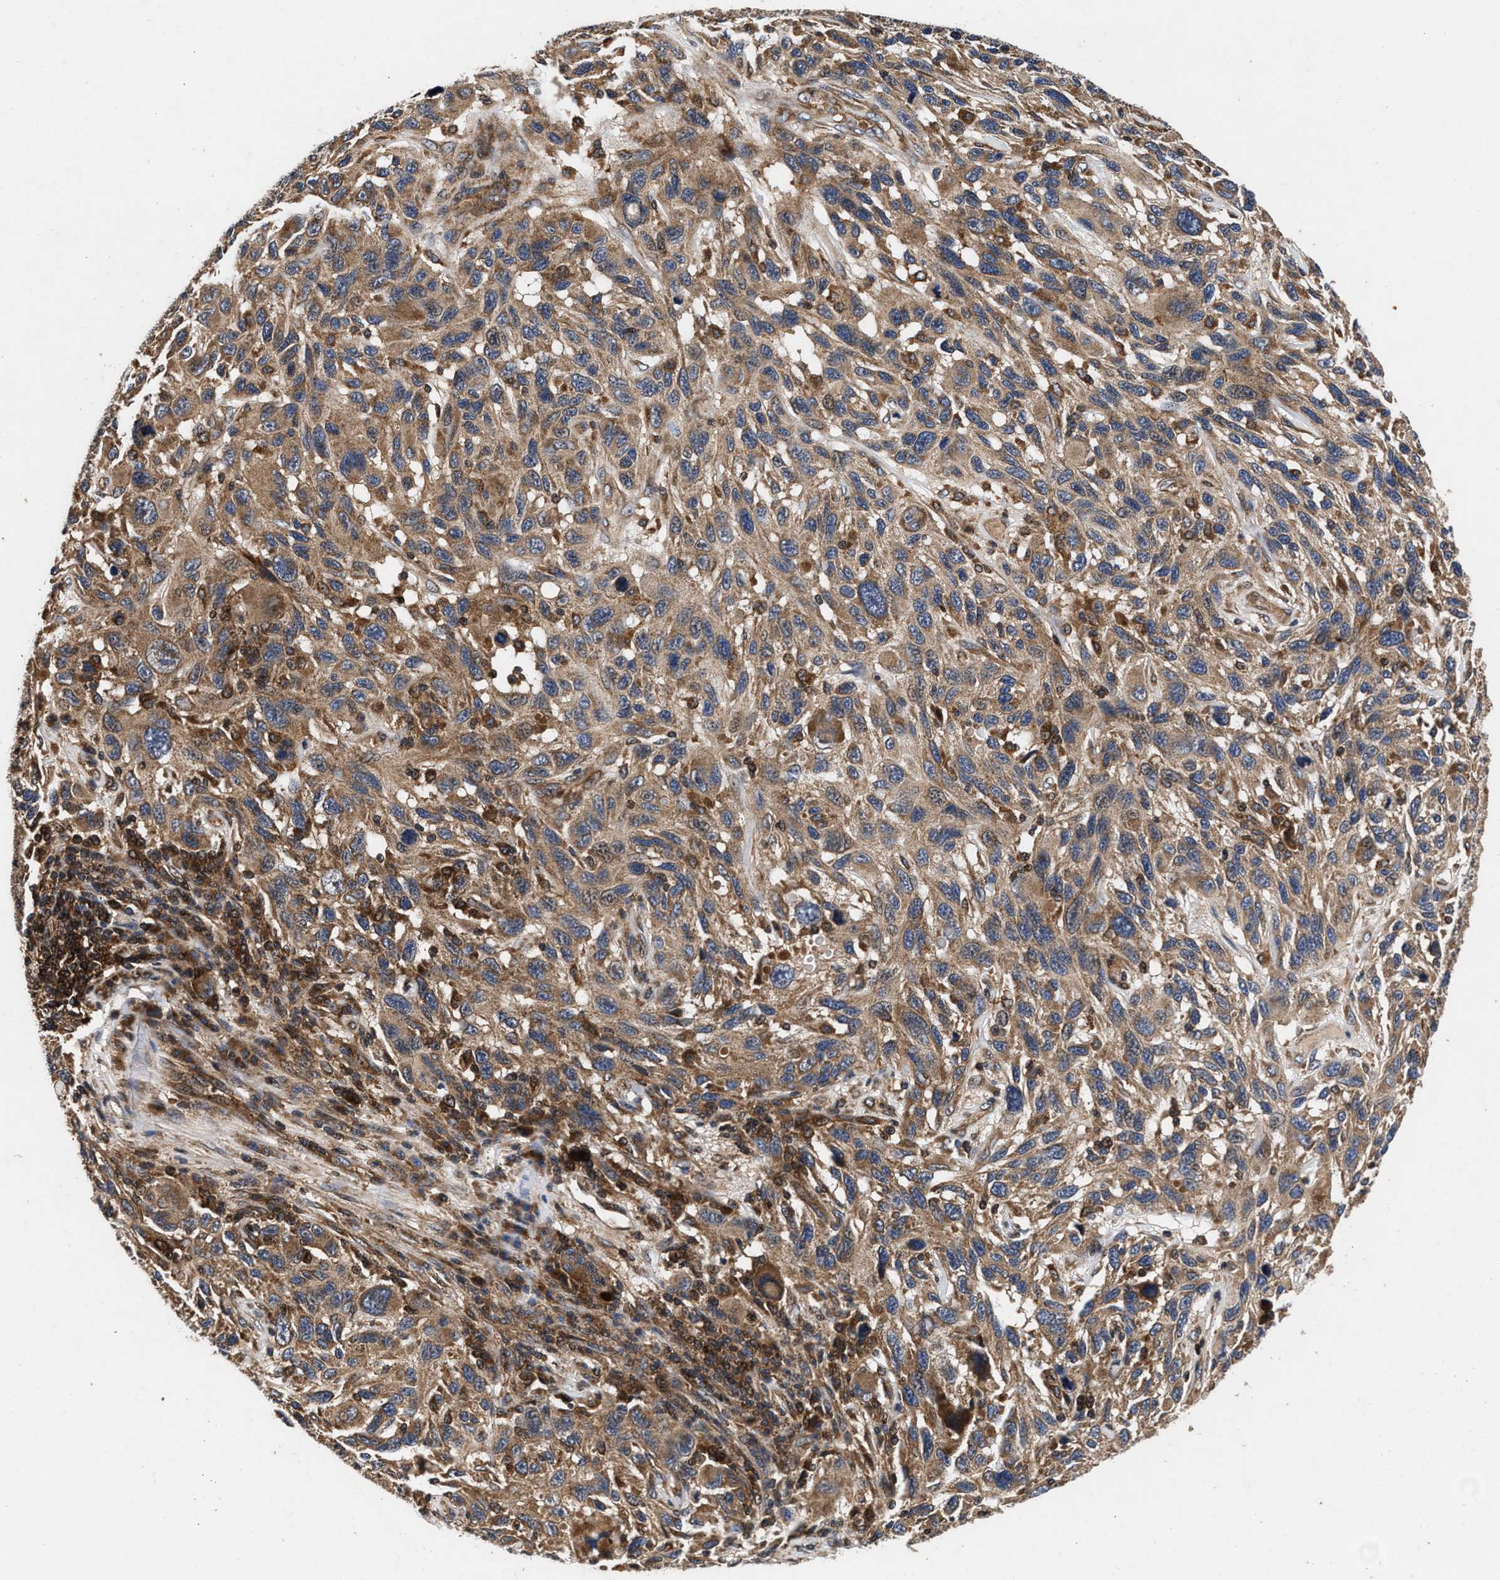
{"staining": {"intensity": "moderate", "quantity": ">75%", "location": "cytoplasmic/membranous"}, "tissue": "melanoma", "cell_type": "Tumor cells", "image_type": "cancer", "snomed": [{"axis": "morphology", "description": "Malignant melanoma, NOS"}, {"axis": "topography", "description": "Skin"}], "caption": "A brown stain shows moderate cytoplasmic/membranous positivity of a protein in human melanoma tumor cells. (IHC, brightfield microscopy, high magnification).", "gene": "NFKB2", "patient": {"sex": "male", "age": 53}}